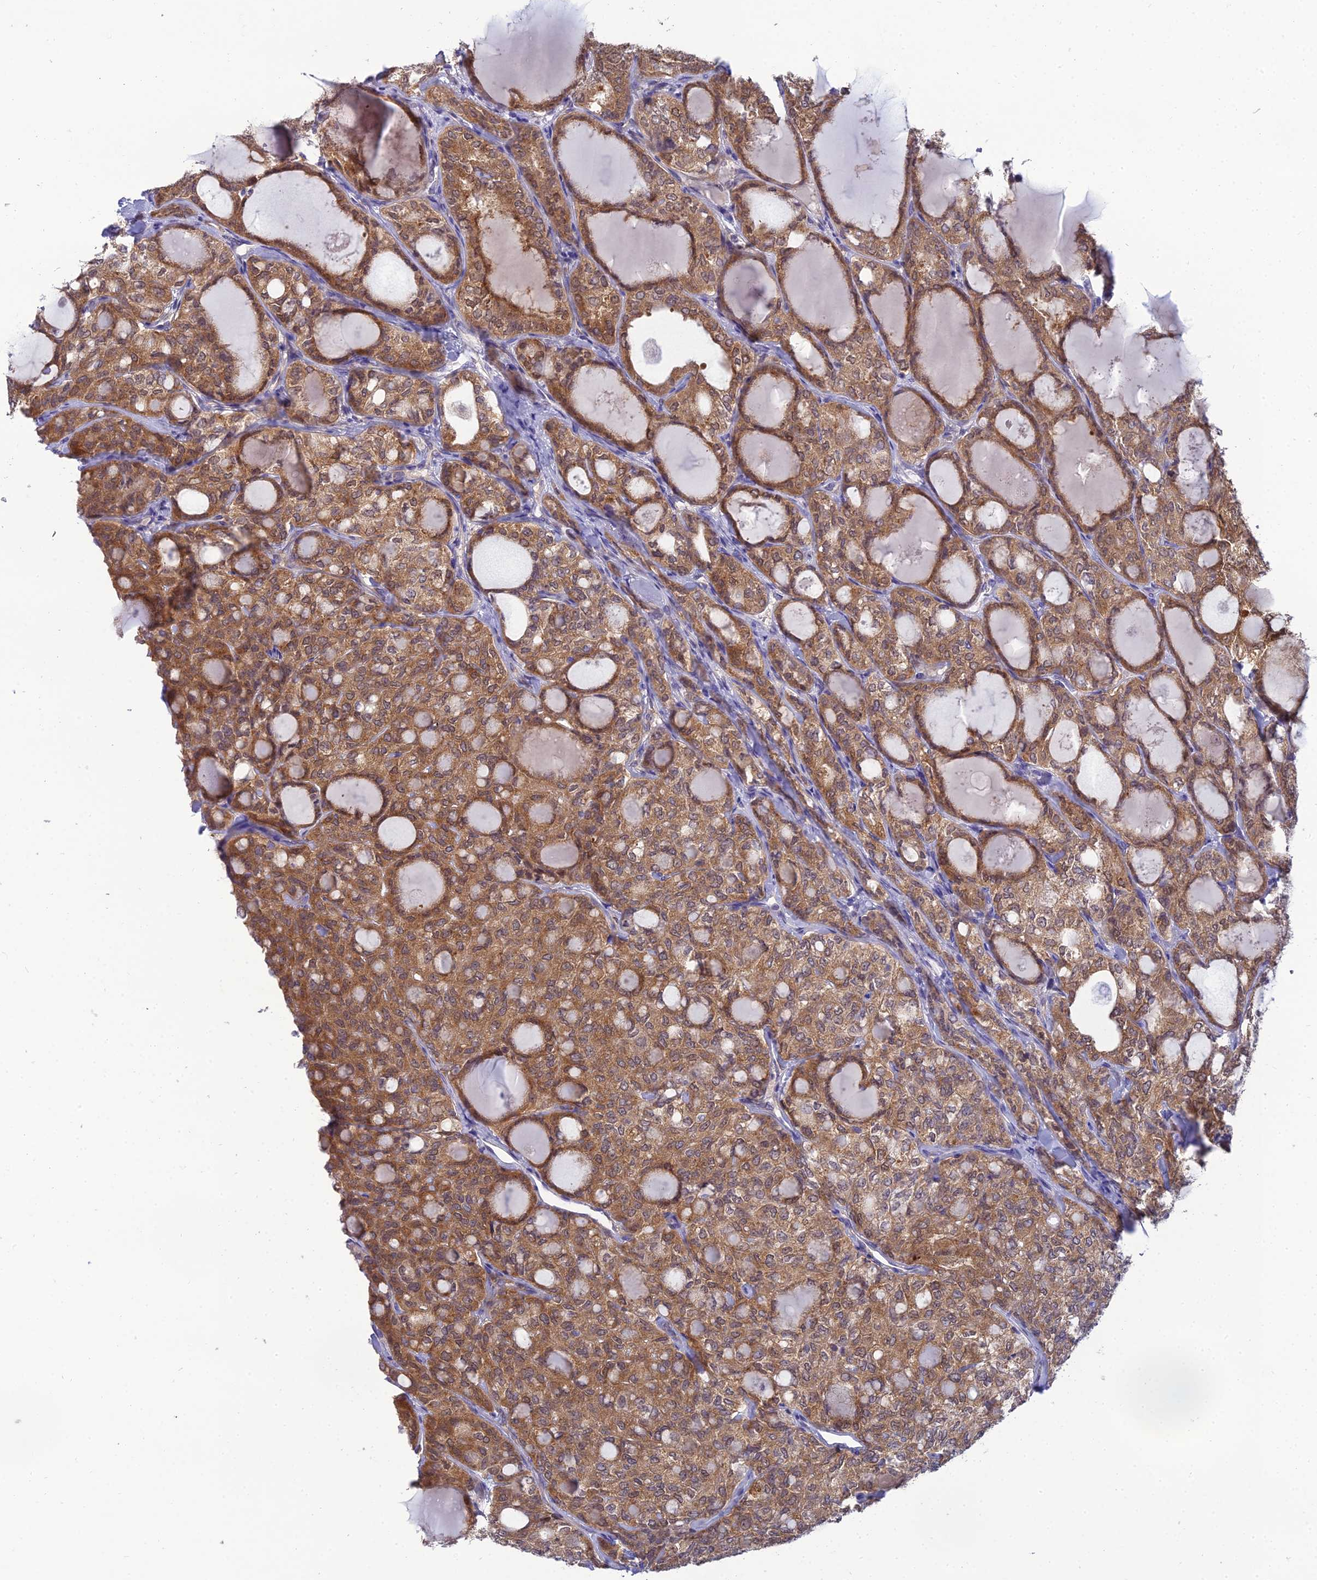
{"staining": {"intensity": "moderate", "quantity": ">75%", "location": "cytoplasmic/membranous"}, "tissue": "thyroid cancer", "cell_type": "Tumor cells", "image_type": "cancer", "snomed": [{"axis": "morphology", "description": "Follicular adenoma carcinoma, NOS"}, {"axis": "topography", "description": "Thyroid gland"}], "caption": "Tumor cells show moderate cytoplasmic/membranous expression in about >75% of cells in thyroid follicular adenoma carcinoma.", "gene": "CLCN7", "patient": {"sex": "male", "age": 75}}